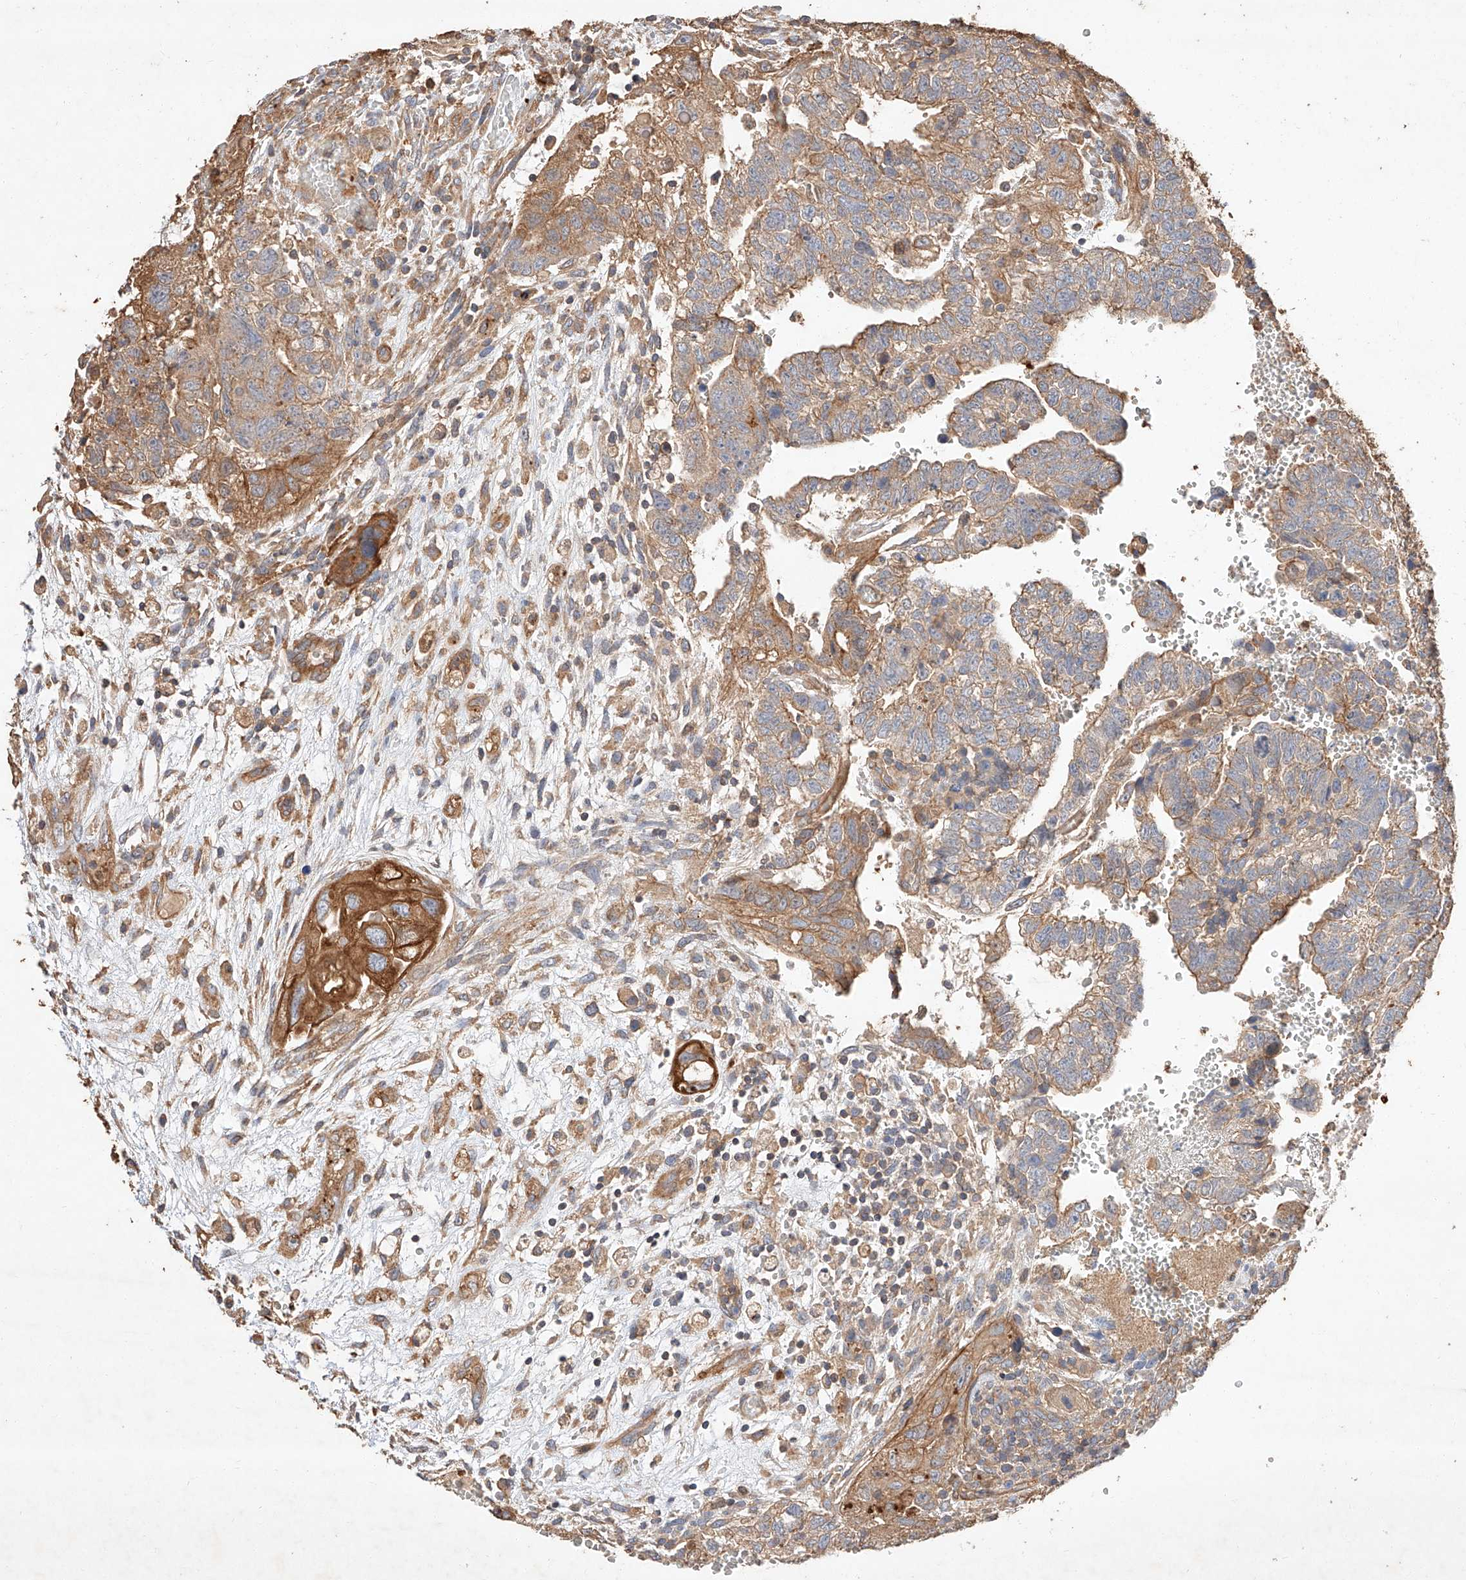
{"staining": {"intensity": "moderate", "quantity": "25%-75%", "location": "cytoplasmic/membranous"}, "tissue": "testis cancer", "cell_type": "Tumor cells", "image_type": "cancer", "snomed": [{"axis": "morphology", "description": "Carcinoma, Embryonal, NOS"}, {"axis": "topography", "description": "Testis"}], "caption": "Immunohistochemistry (IHC) staining of embryonal carcinoma (testis), which displays medium levels of moderate cytoplasmic/membranous positivity in about 25%-75% of tumor cells indicating moderate cytoplasmic/membranous protein staining. The staining was performed using DAB (brown) for protein detection and nuclei were counterstained in hematoxylin (blue).", "gene": "GHDC", "patient": {"sex": "male", "age": 37}}